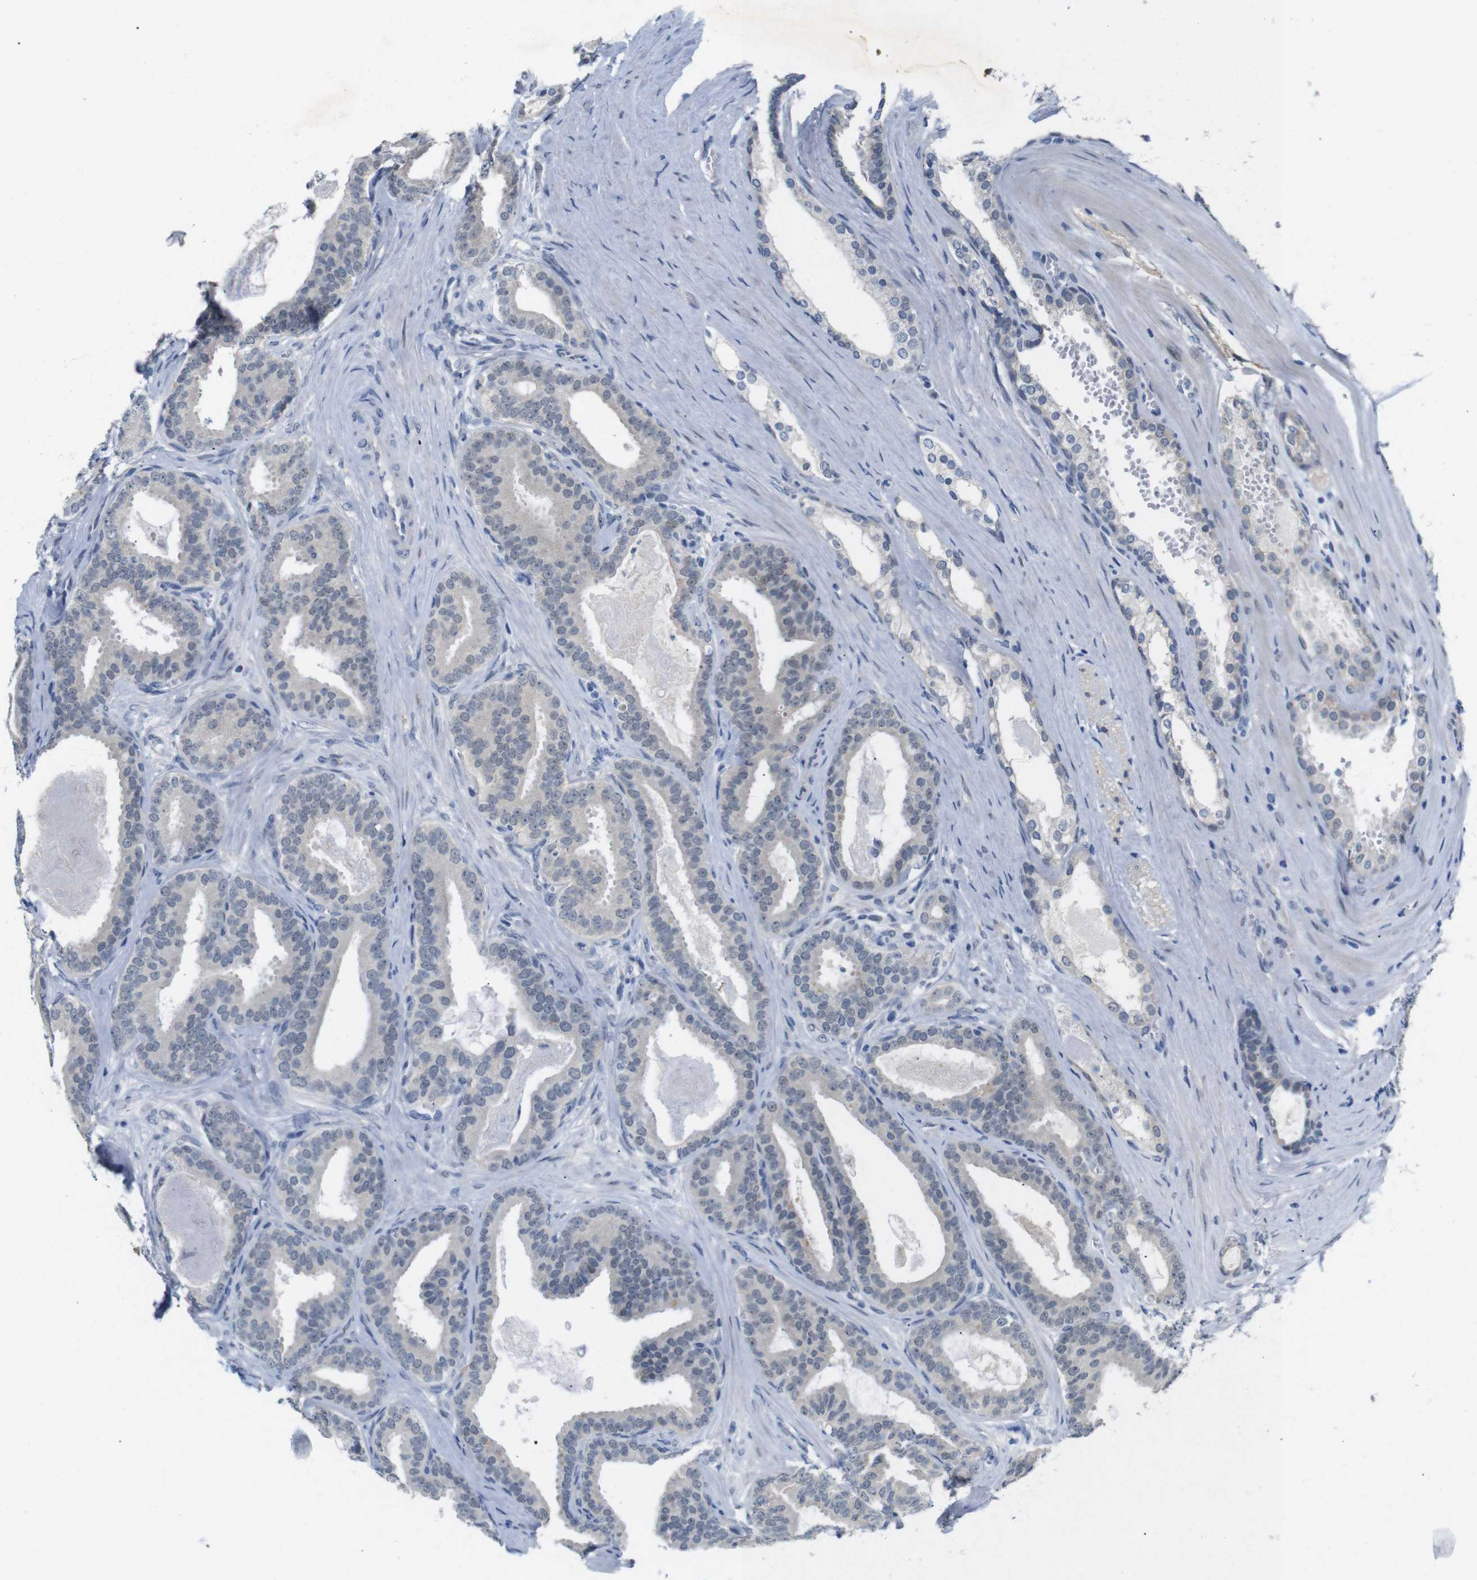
{"staining": {"intensity": "negative", "quantity": "none", "location": "none"}, "tissue": "prostate cancer", "cell_type": "Tumor cells", "image_type": "cancer", "snomed": [{"axis": "morphology", "description": "Adenocarcinoma, High grade"}, {"axis": "topography", "description": "Prostate"}], "caption": "Tumor cells are negative for brown protein staining in adenocarcinoma (high-grade) (prostate).", "gene": "GPR158", "patient": {"sex": "male", "age": 60}}